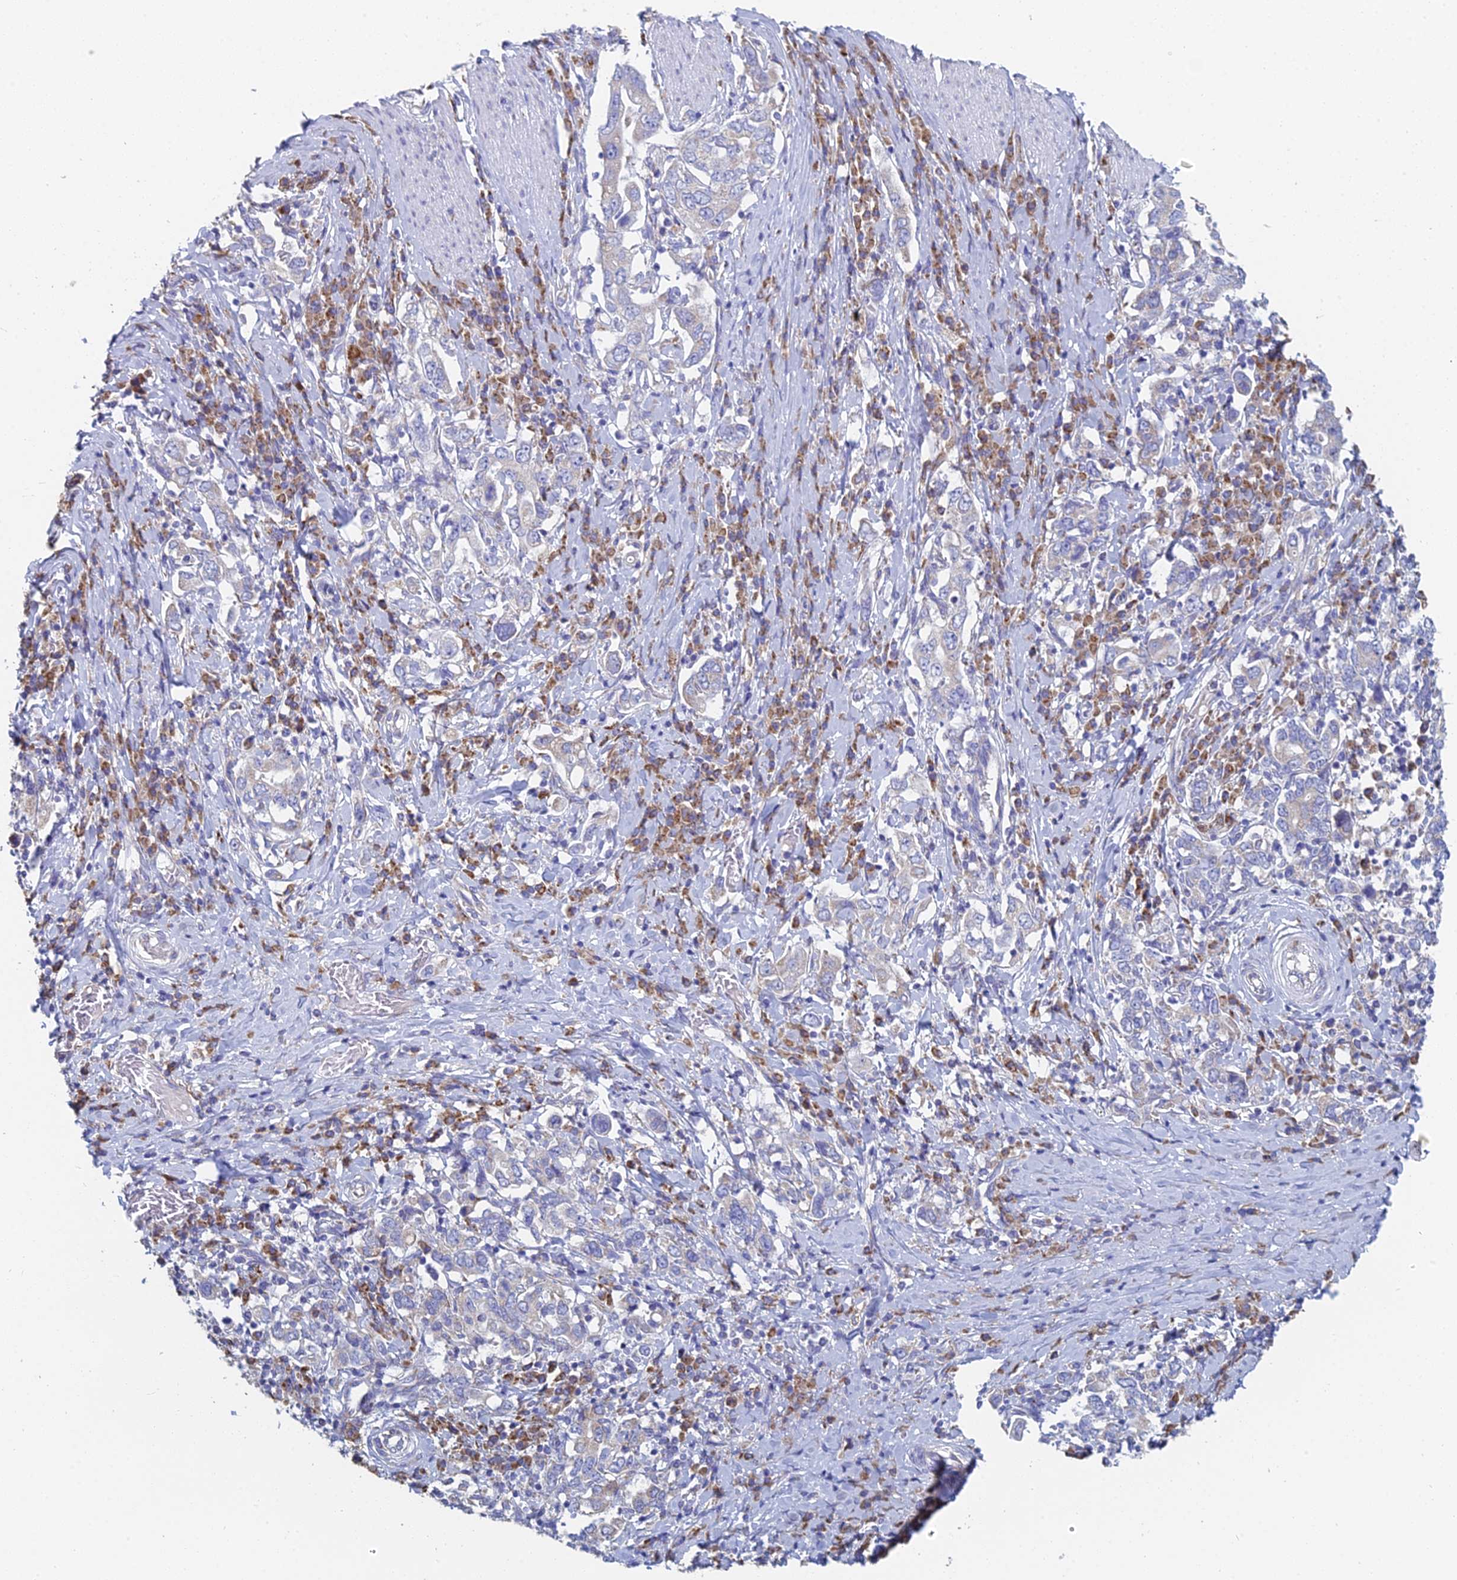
{"staining": {"intensity": "negative", "quantity": "none", "location": "none"}, "tissue": "stomach cancer", "cell_type": "Tumor cells", "image_type": "cancer", "snomed": [{"axis": "morphology", "description": "Adenocarcinoma, NOS"}, {"axis": "topography", "description": "Stomach, upper"}, {"axis": "topography", "description": "Stomach"}], "caption": "The micrograph exhibits no significant staining in tumor cells of stomach cancer (adenocarcinoma).", "gene": "CRACR2B", "patient": {"sex": "male", "age": 62}}